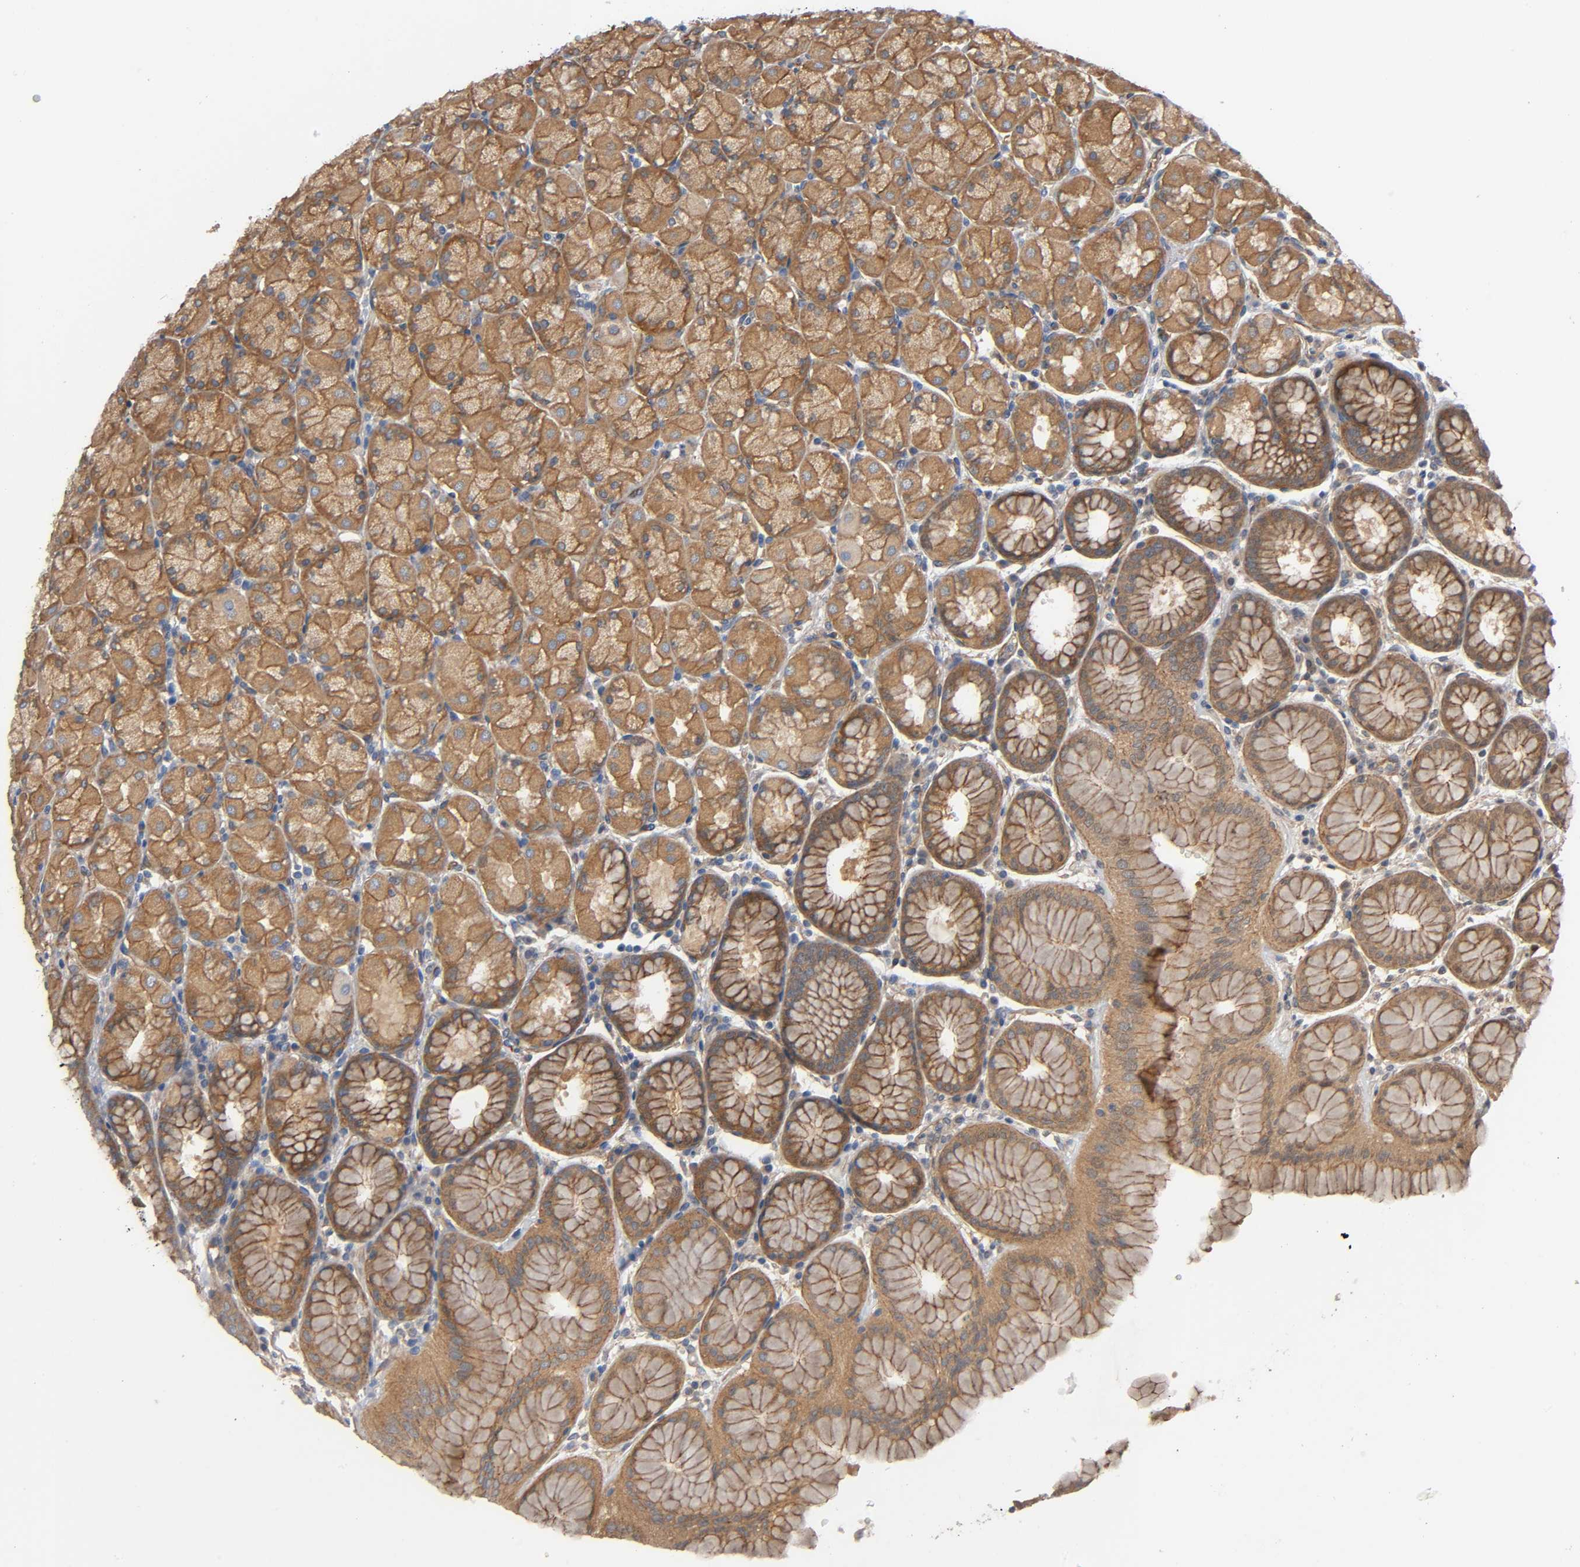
{"staining": {"intensity": "moderate", "quantity": ">75%", "location": "cytoplasmic/membranous"}, "tissue": "stomach", "cell_type": "Glandular cells", "image_type": "normal", "snomed": [{"axis": "morphology", "description": "Normal tissue, NOS"}, {"axis": "topography", "description": "Stomach, upper"}, {"axis": "topography", "description": "Stomach"}], "caption": "Immunohistochemistry (IHC) image of unremarkable stomach: stomach stained using immunohistochemistry reveals medium levels of moderate protein expression localized specifically in the cytoplasmic/membranous of glandular cells, appearing as a cytoplasmic/membranous brown color.", "gene": "MARS1", "patient": {"sex": "male", "age": 76}}